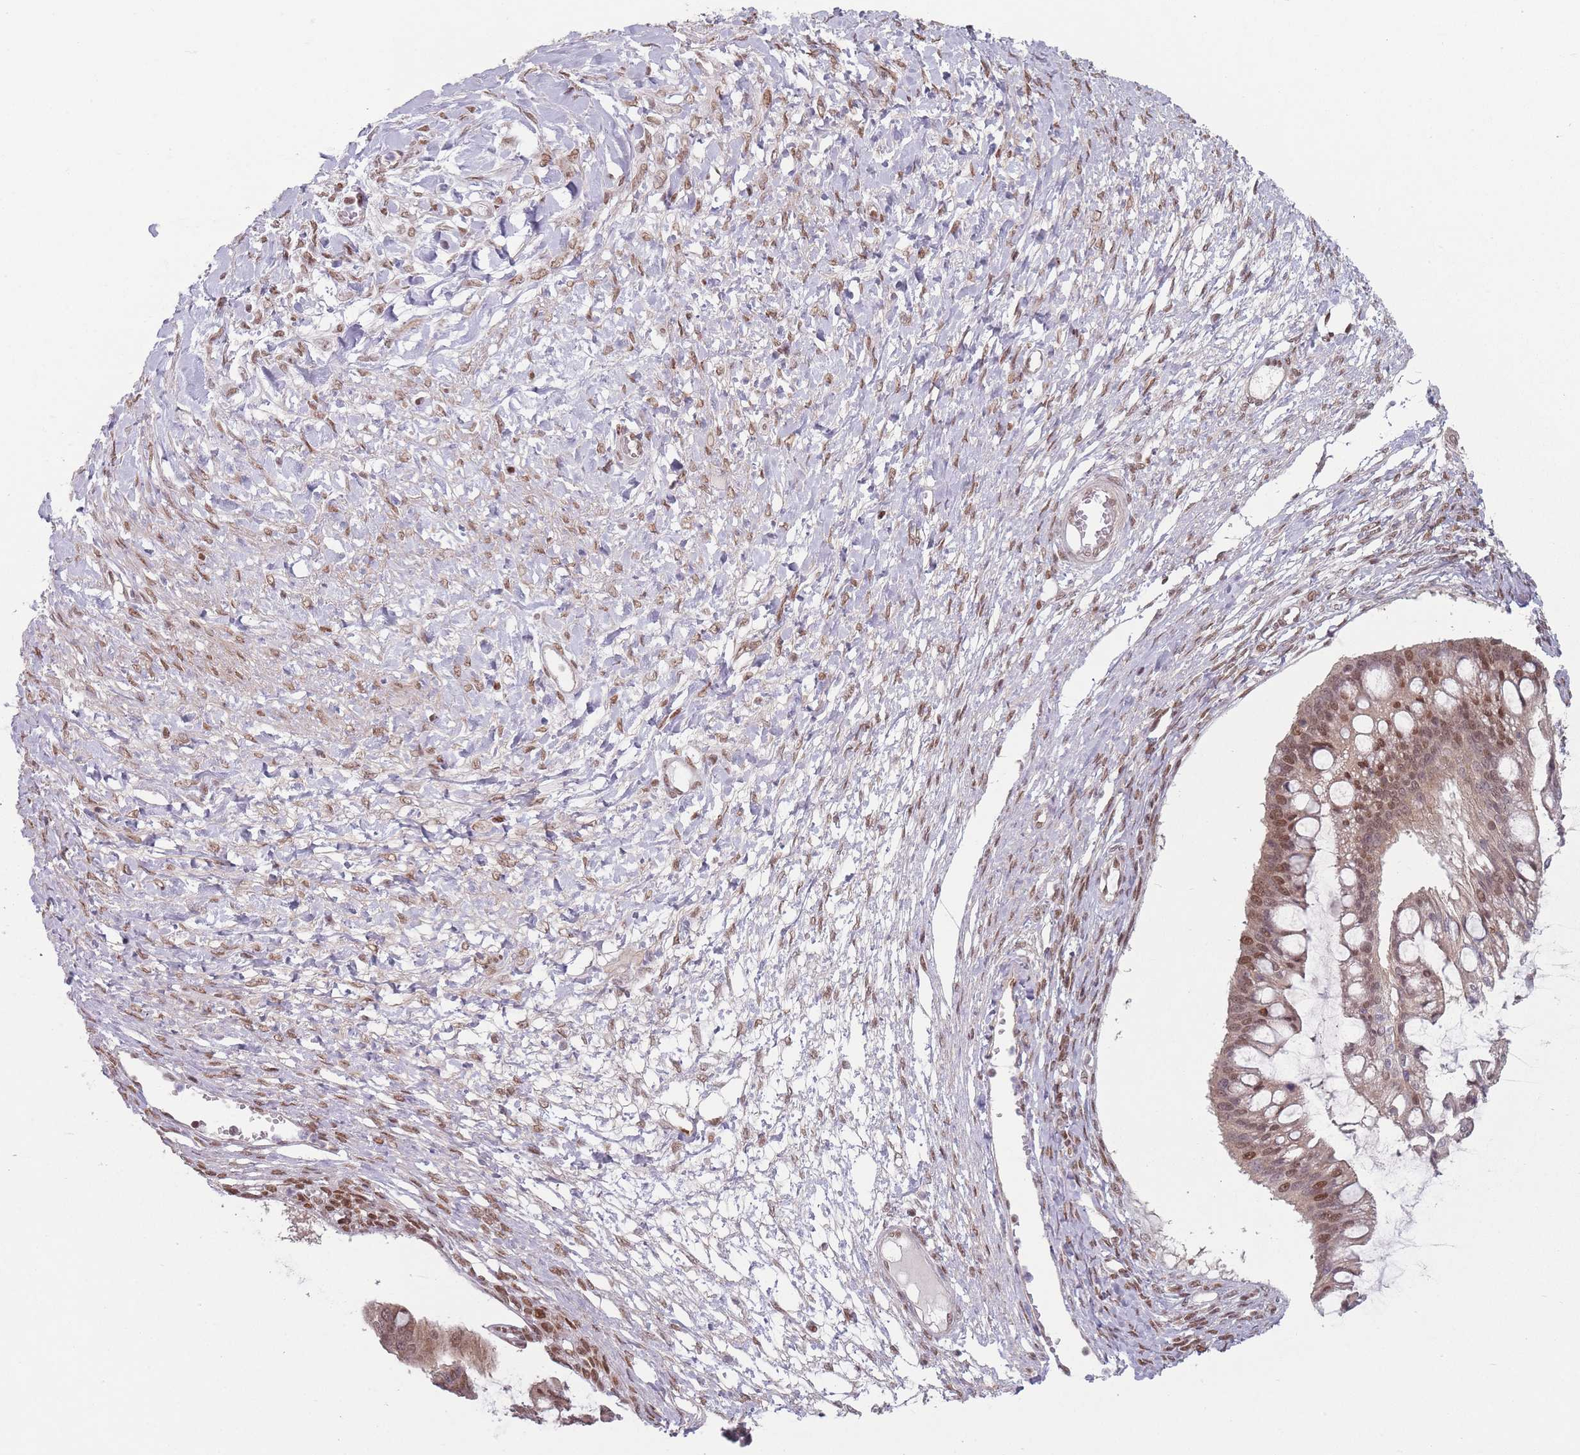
{"staining": {"intensity": "moderate", "quantity": ">75%", "location": "nuclear"}, "tissue": "ovarian cancer", "cell_type": "Tumor cells", "image_type": "cancer", "snomed": [{"axis": "morphology", "description": "Cystadenocarcinoma, mucinous, NOS"}, {"axis": "topography", "description": "Ovary"}], "caption": "Ovarian cancer was stained to show a protein in brown. There is medium levels of moderate nuclear expression in about >75% of tumor cells.", "gene": "SH3BGRL2", "patient": {"sex": "female", "age": 73}}